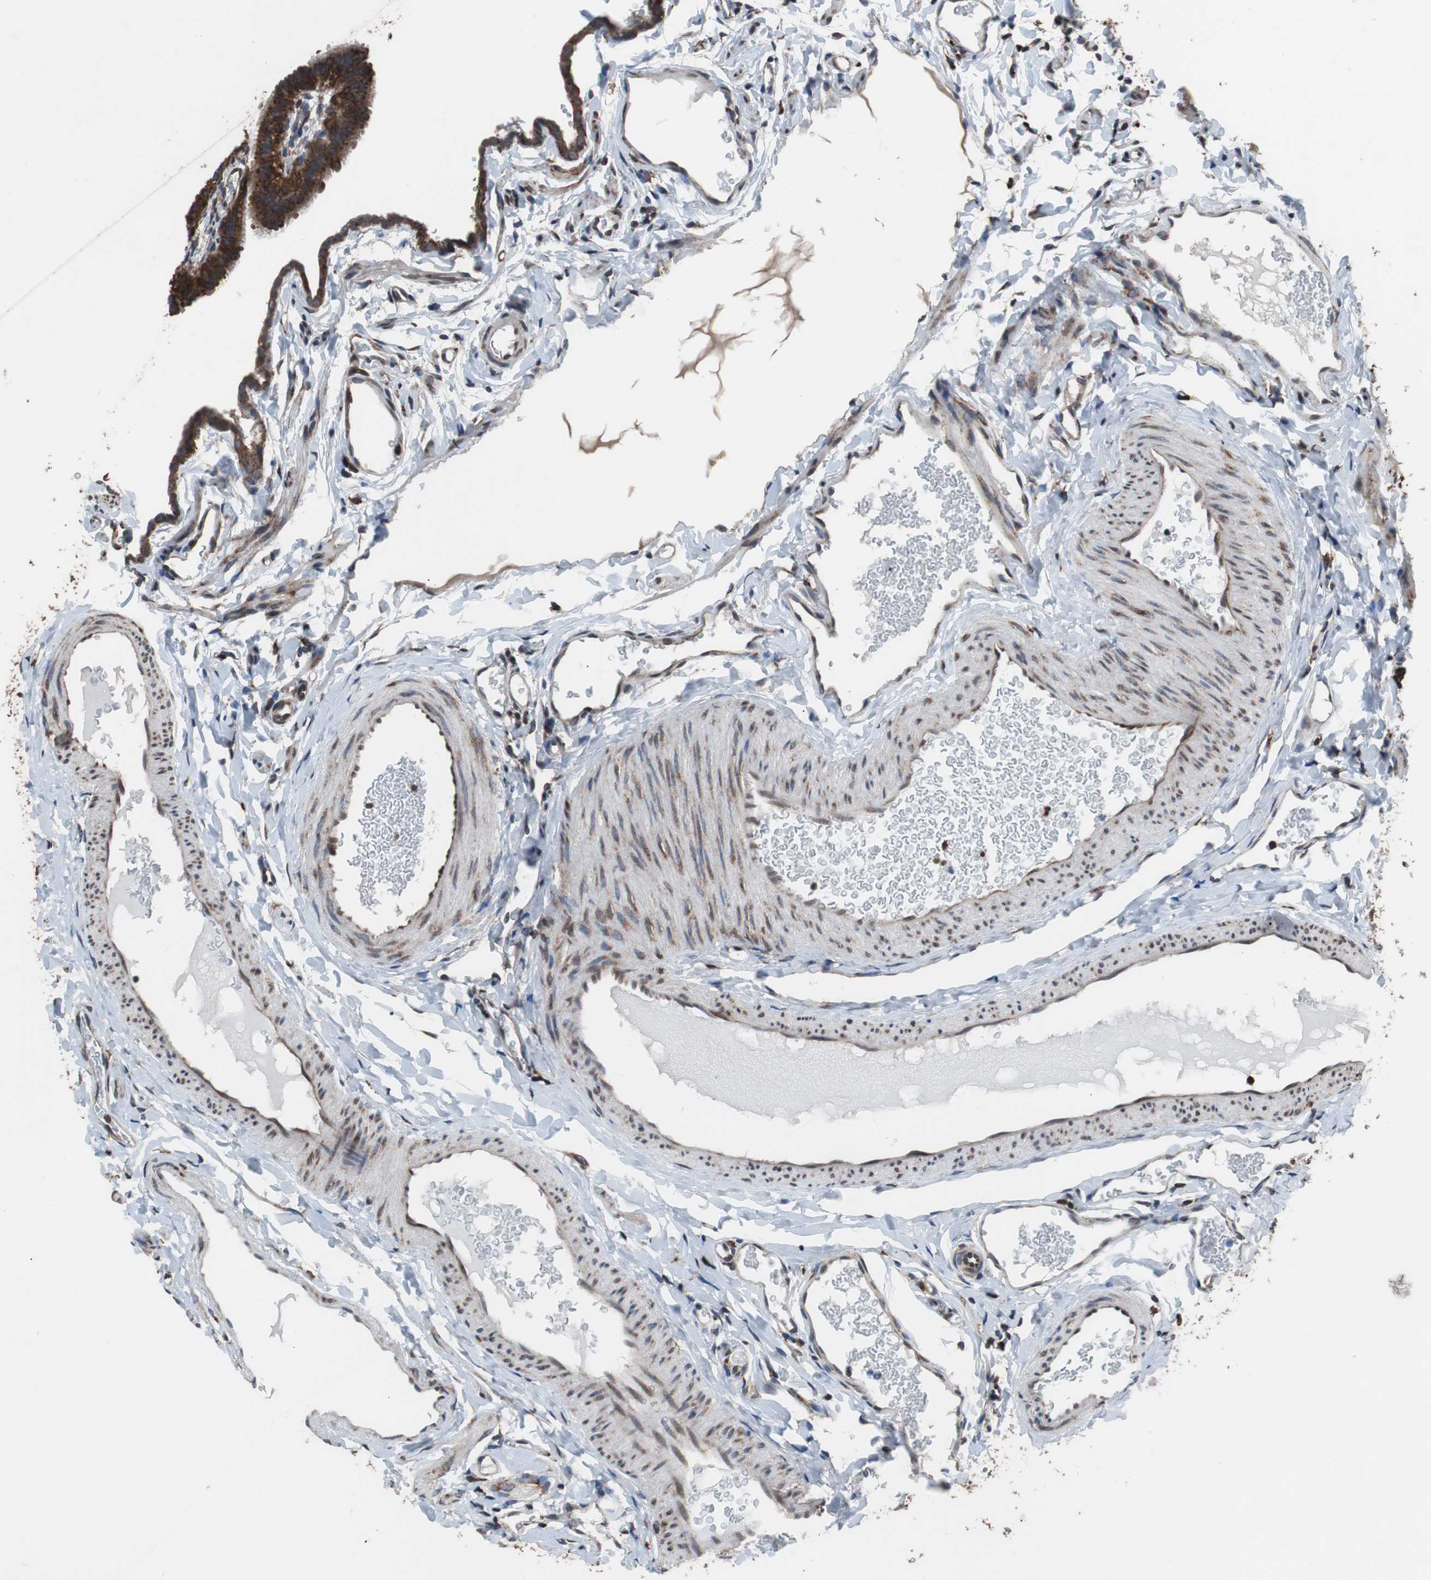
{"staining": {"intensity": "strong", "quantity": ">75%", "location": "cytoplasmic/membranous"}, "tissue": "fallopian tube", "cell_type": "Glandular cells", "image_type": "normal", "snomed": [{"axis": "morphology", "description": "Normal tissue, NOS"}, {"axis": "topography", "description": "Fallopian tube"}, {"axis": "topography", "description": "Placenta"}], "caption": "Immunohistochemistry (DAB) staining of unremarkable human fallopian tube exhibits strong cytoplasmic/membranous protein positivity in about >75% of glandular cells.", "gene": "USP10", "patient": {"sex": "female", "age": 34}}